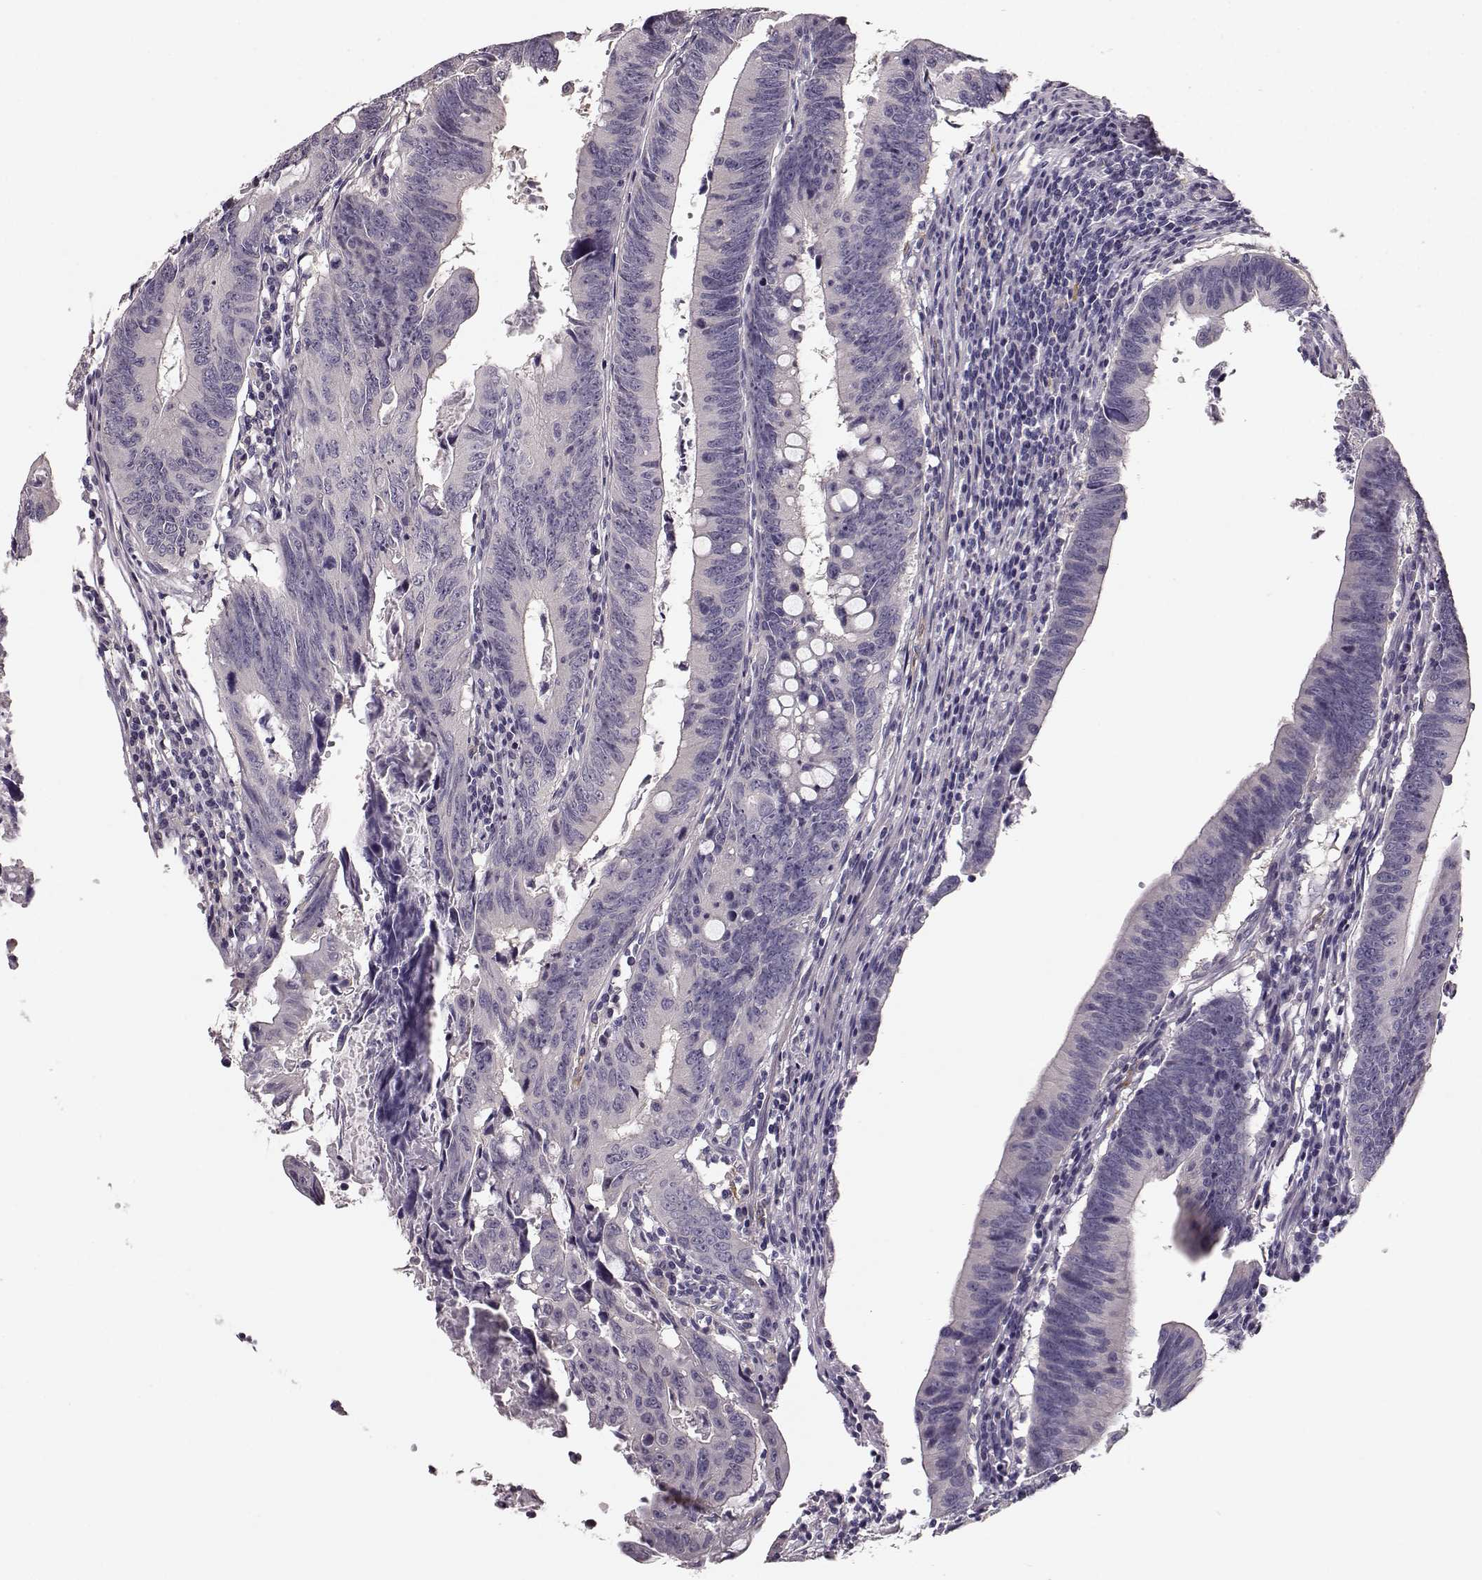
{"staining": {"intensity": "negative", "quantity": "none", "location": "none"}, "tissue": "colorectal cancer", "cell_type": "Tumor cells", "image_type": "cancer", "snomed": [{"axis": "morphology", "description": "Adenocarcinoma, NOS"}, {"axis": "topography", "description": "Colon"}], "caption": "Photomicrograph shows no protein staining in tumor cells of colorectal cancer (adenocarcinoma) tissue.", "gene": "GPR50", "patient": {"sex": "female", "age": 87}}